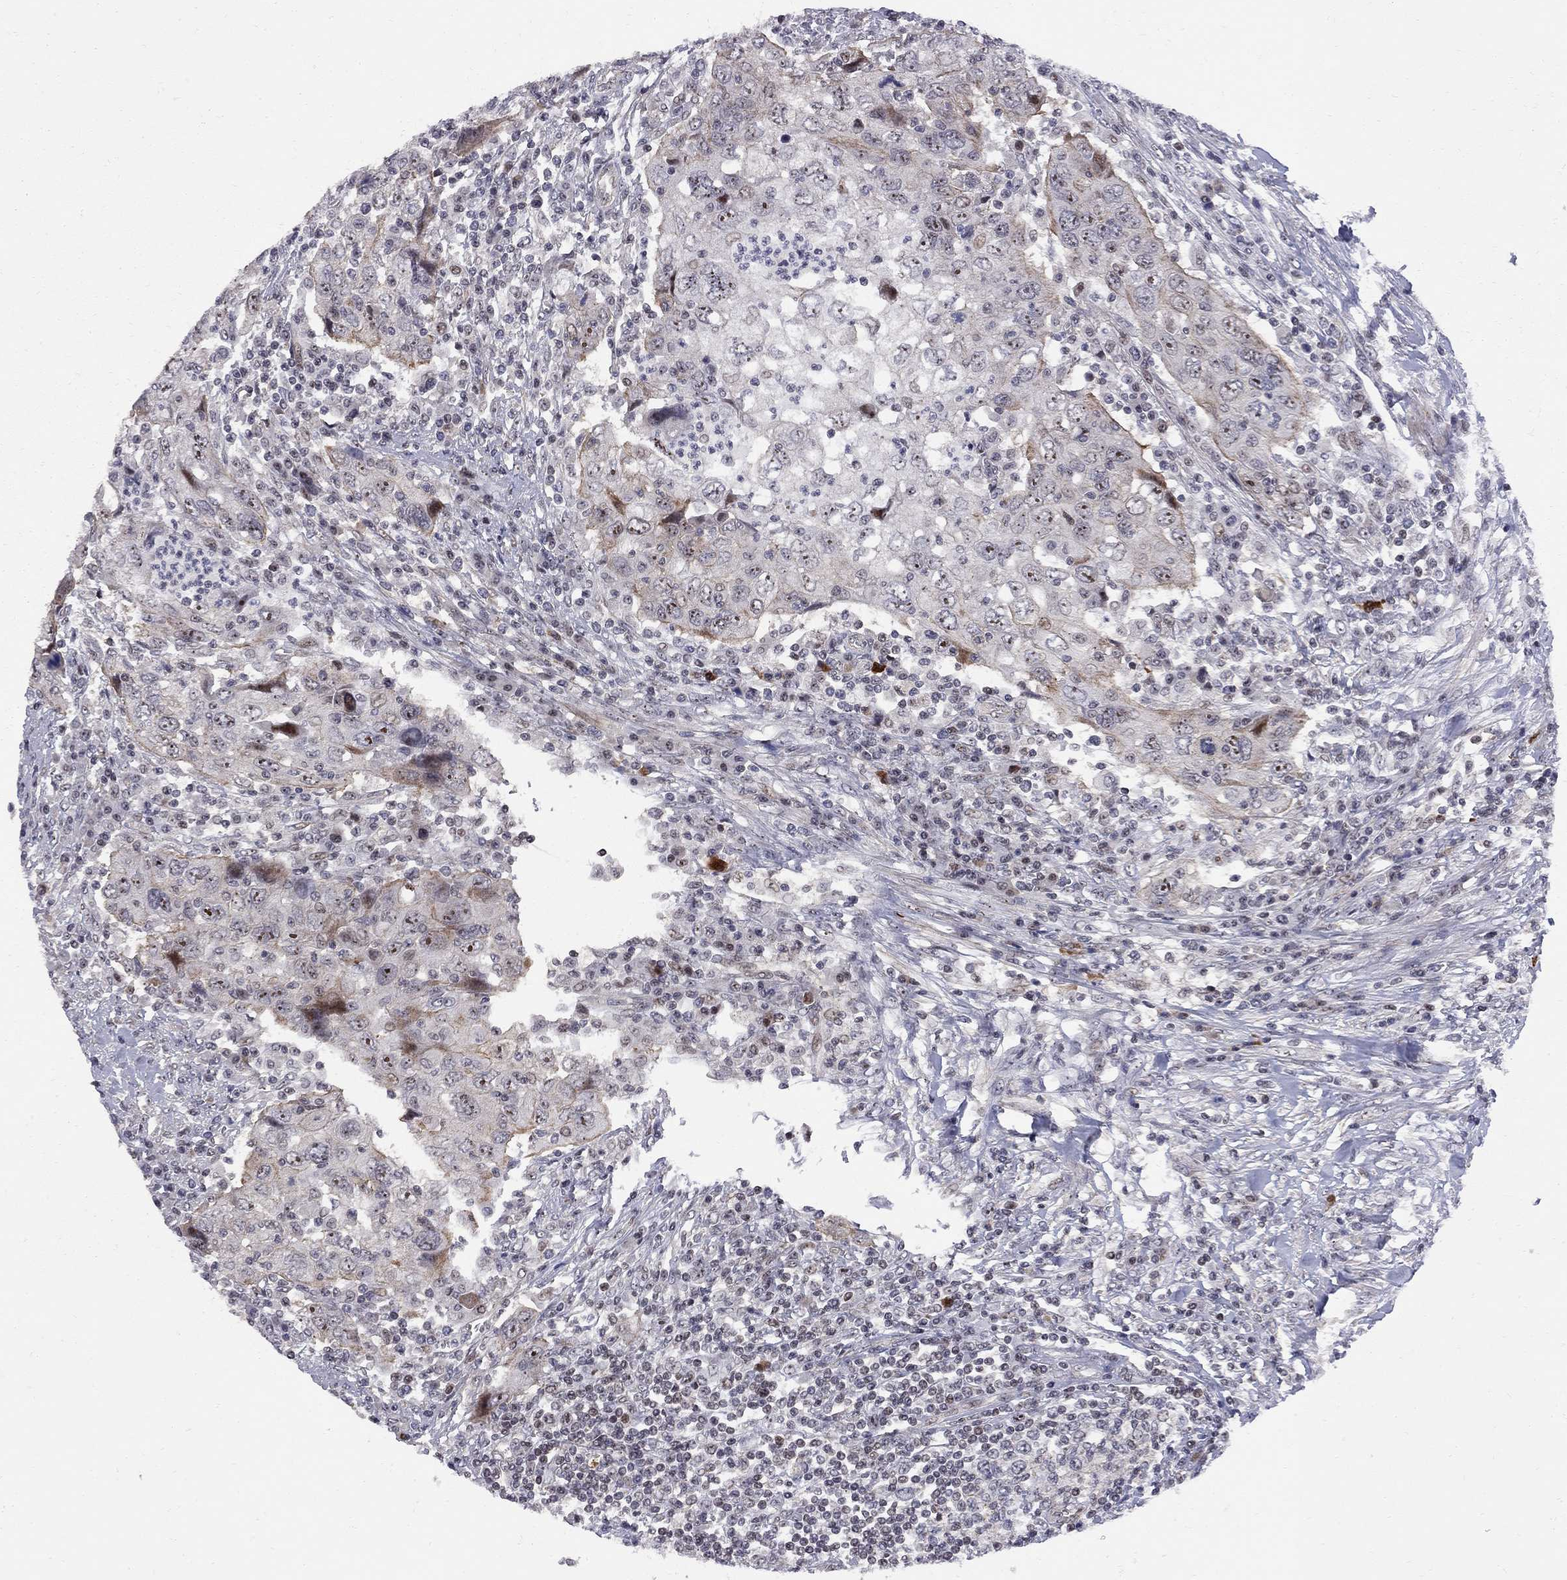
{"staining": {"intensity": "moderate", "quantity": "<25%", "location": "nuclear"}, "tissue": "urothelial cancer", "cell_type": "Tumor cells", "image_type": "cancer", "snomed": [{"axis": "morphology", "description": "Urothelial carcinoma, High grade"}, {"axis": "topography", "description": "Urinary bladder"}], "caption": "High-grade urothelial carcinoma tissue shows moderate nuclear expression in approximately <25% of tumor cells, visualized by immunohistochemistry. (Stains: DAB (3,3'-diaminobenzidine) in brown, nuclei in blue, Microscopy: brightfield microscopy at high magnification).", "gene": "DHX33", "patient": {"sex": "male", "age": 76}}